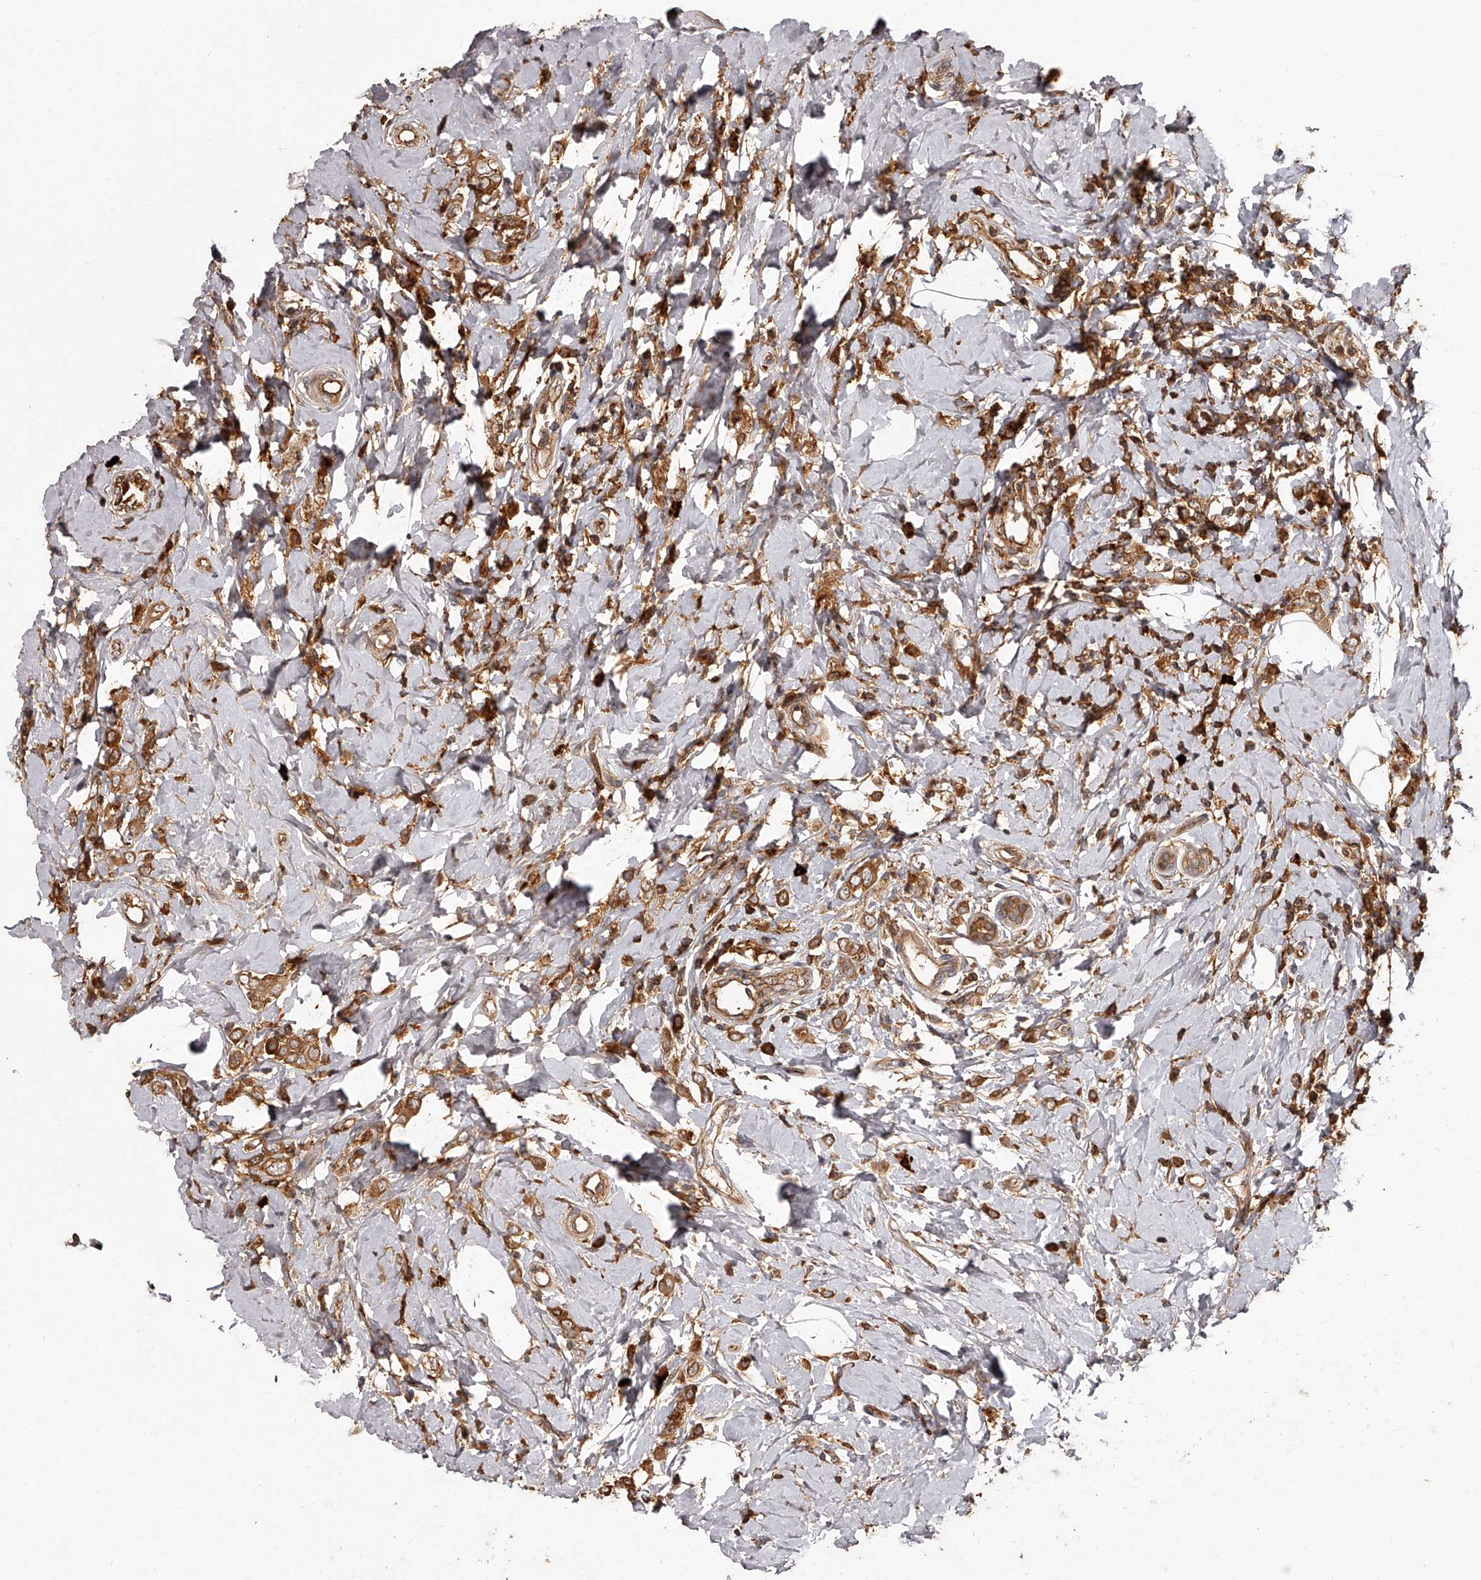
{"staining": {"intensity": "moderate", "quantity": ">75%", "location": "cytoplasmic/membranous"}, "tissue": "breast cancer", "cell_type": "Tumor cells", "image_type": "cancer", "snomed": [{"axis": "morphology", "description": "Lobular carcinoma"}, {"axis": "topography", "description": "Breast"}], "caption": "The micrograph exhibits a brown stain indicating the presence of a protein in the cytoplasmic/membranous of tumor cells in breast cancer.", "gene": "CRYZL1", "patient": {"sex": "female", "age": 47}}